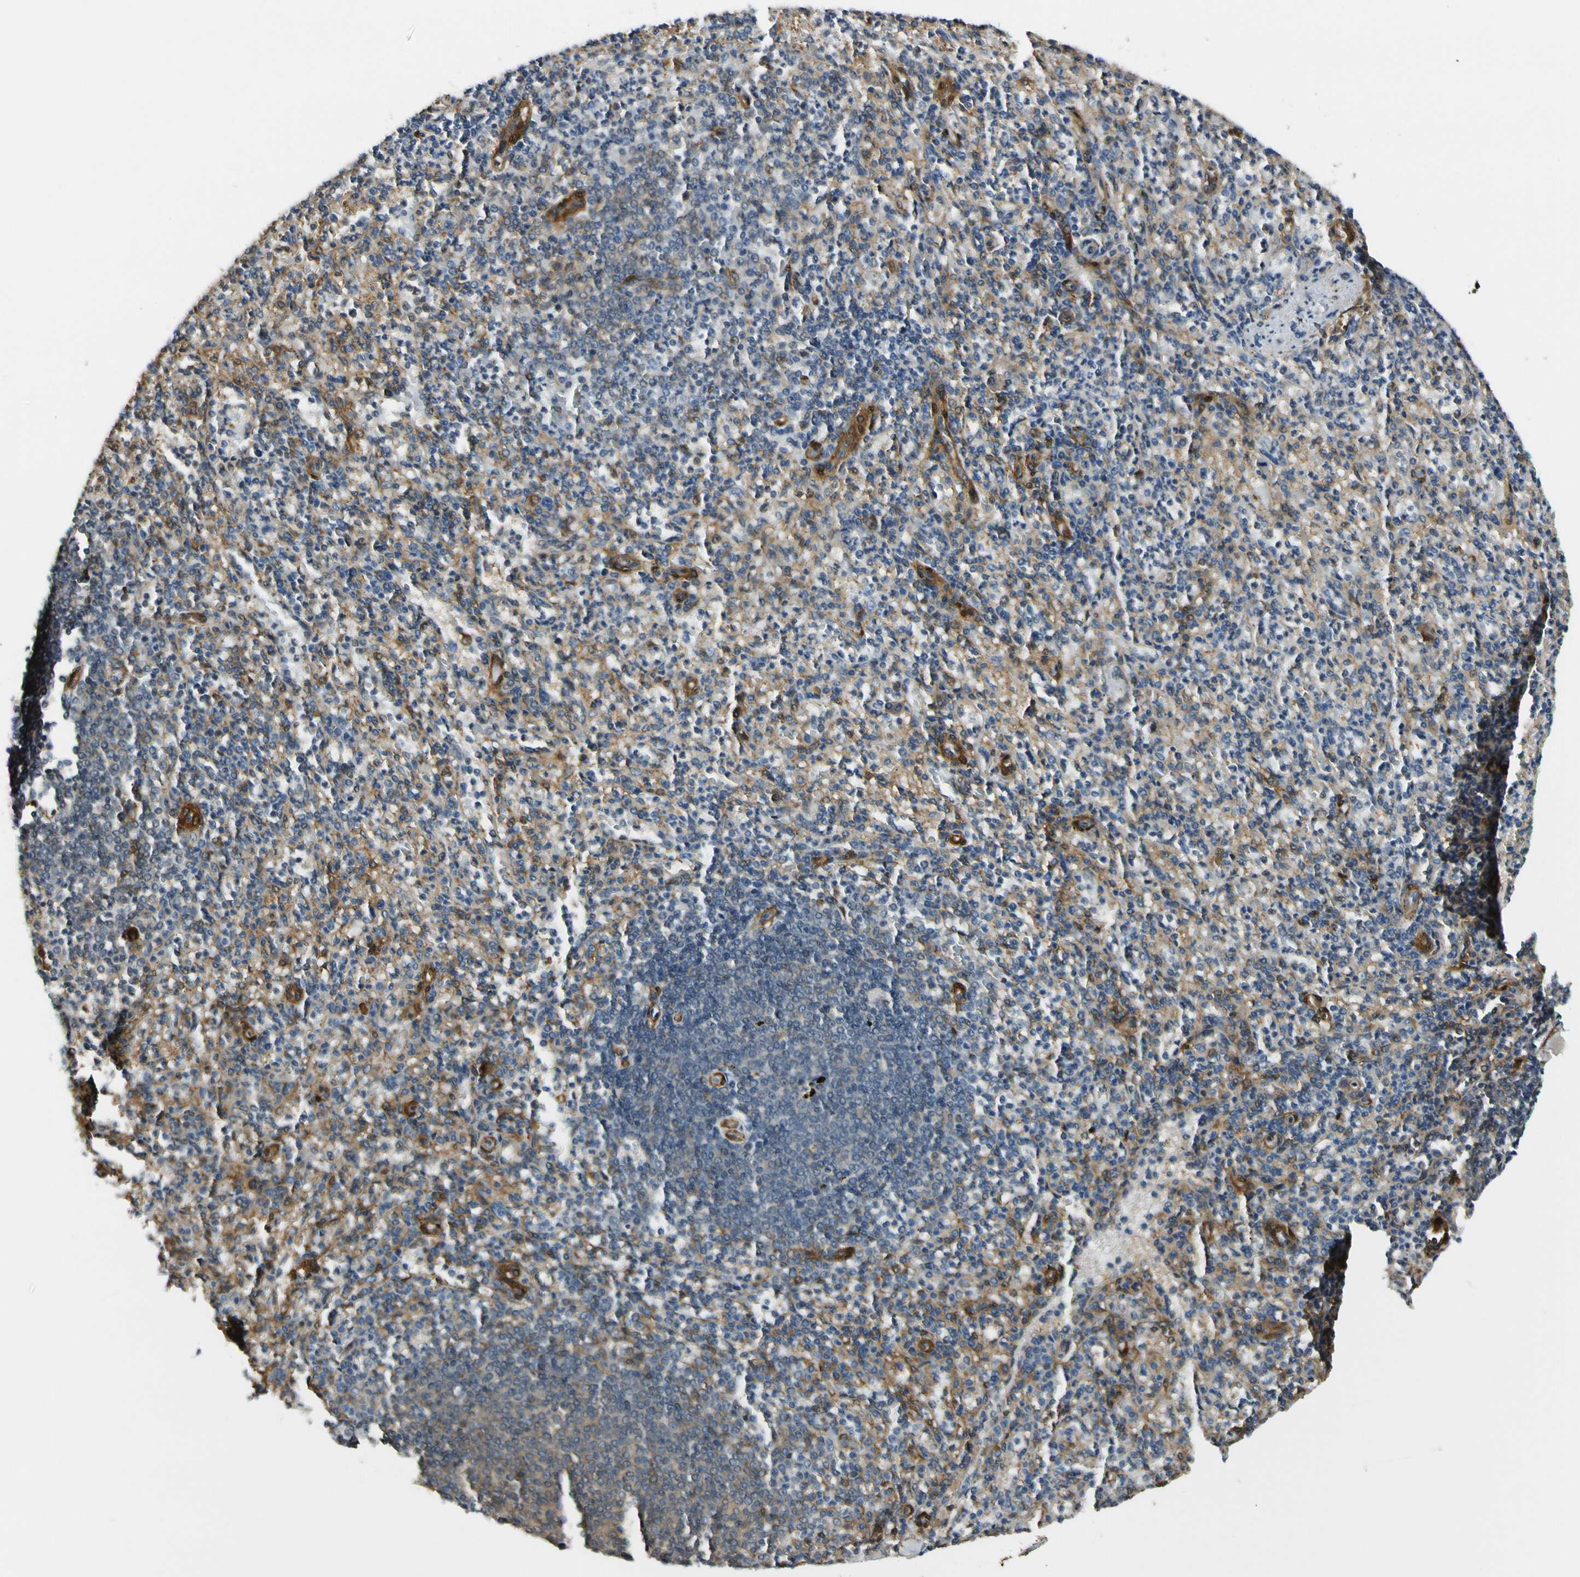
{"staining": {"intensity": "moderate", "quantity": "25%-75%", "location": "cytoplasmic/membranous"}, "tissue": "spleen", "cell_type": "Cells in red pulp", "image_type": "normal", "snomed": [{"axis": "morphology", "description": "Normal tissue, NOS"}, {"axis": "topography", "description": "Spleen"}], "caption": "Moderate cytoplasmic/membranous expression for a protein is appreciated in about 25%-75% of cells in red pulp of unremarkable spleen using IHC.", "gene": "RASGRF1", "patient": {"sex": "female", "age": 74}}